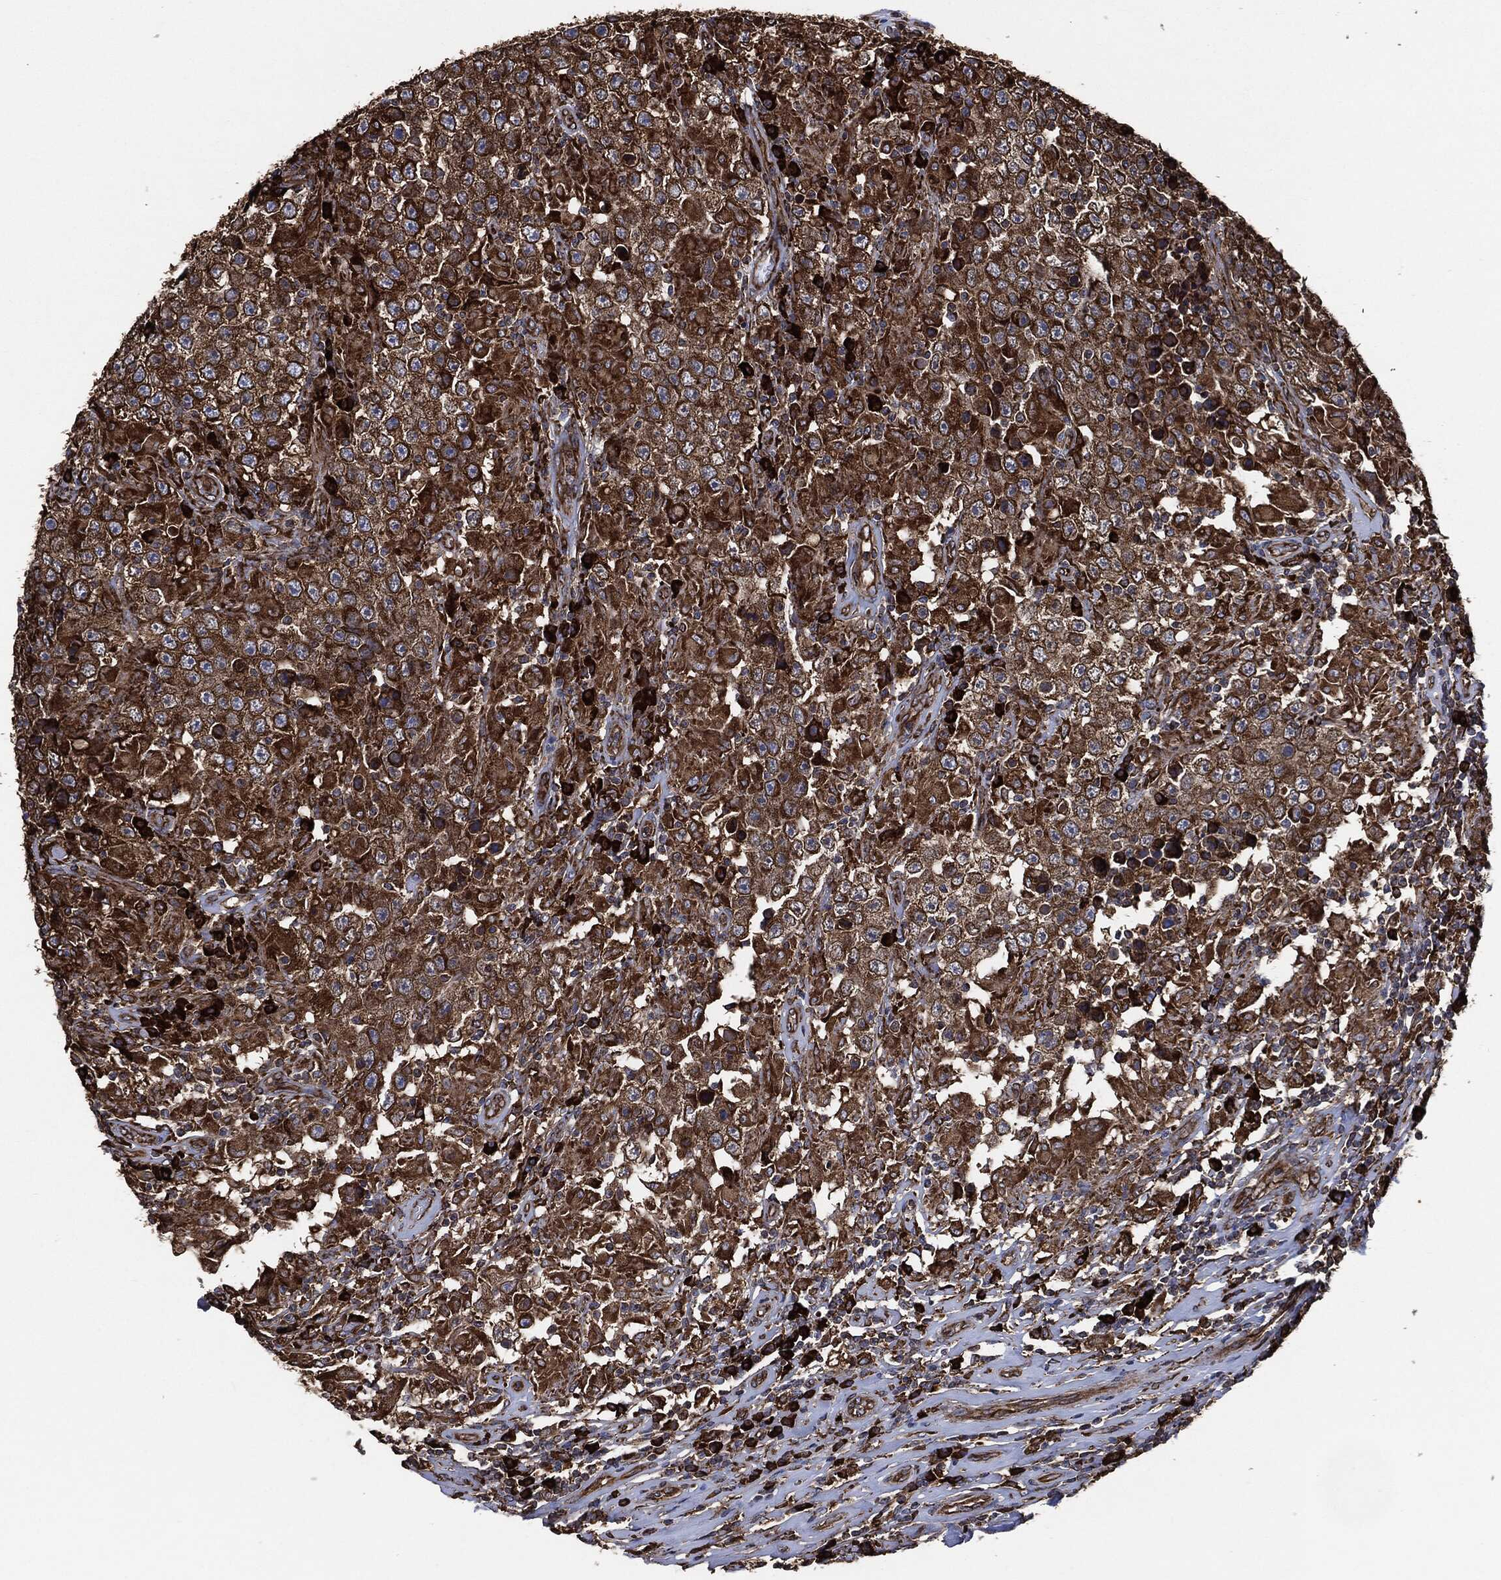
{"staining": {"intensity": "strong", "quantity": ">75%", "location": "cytoplasmic/membranous"}, "tissue": "testis cancer", "cell_type": "Tumor cells", "image_type": "cancer", "snomed": [{"axis": "morphology", "description": "Seminoma, NOS"}, {"axis": "morphology", "description": "Carcinoma, Embryonal, NOS"}, {"axis": "topography", "description": "Testis"}], "caption": "Protein analysis of embryonal carcinoma (testis) tissue demonstrates strong cytoplasmic/membranous staining in approximately >75% of tumor cells. The staining was performed using DAB (3,3'-diaminobenzidine), with brown indicating positive protein expression. Nuclei are stained blue with hematoxylin.", "gene": "AMFR", "patient": {"sex": "male", "age": 41}}